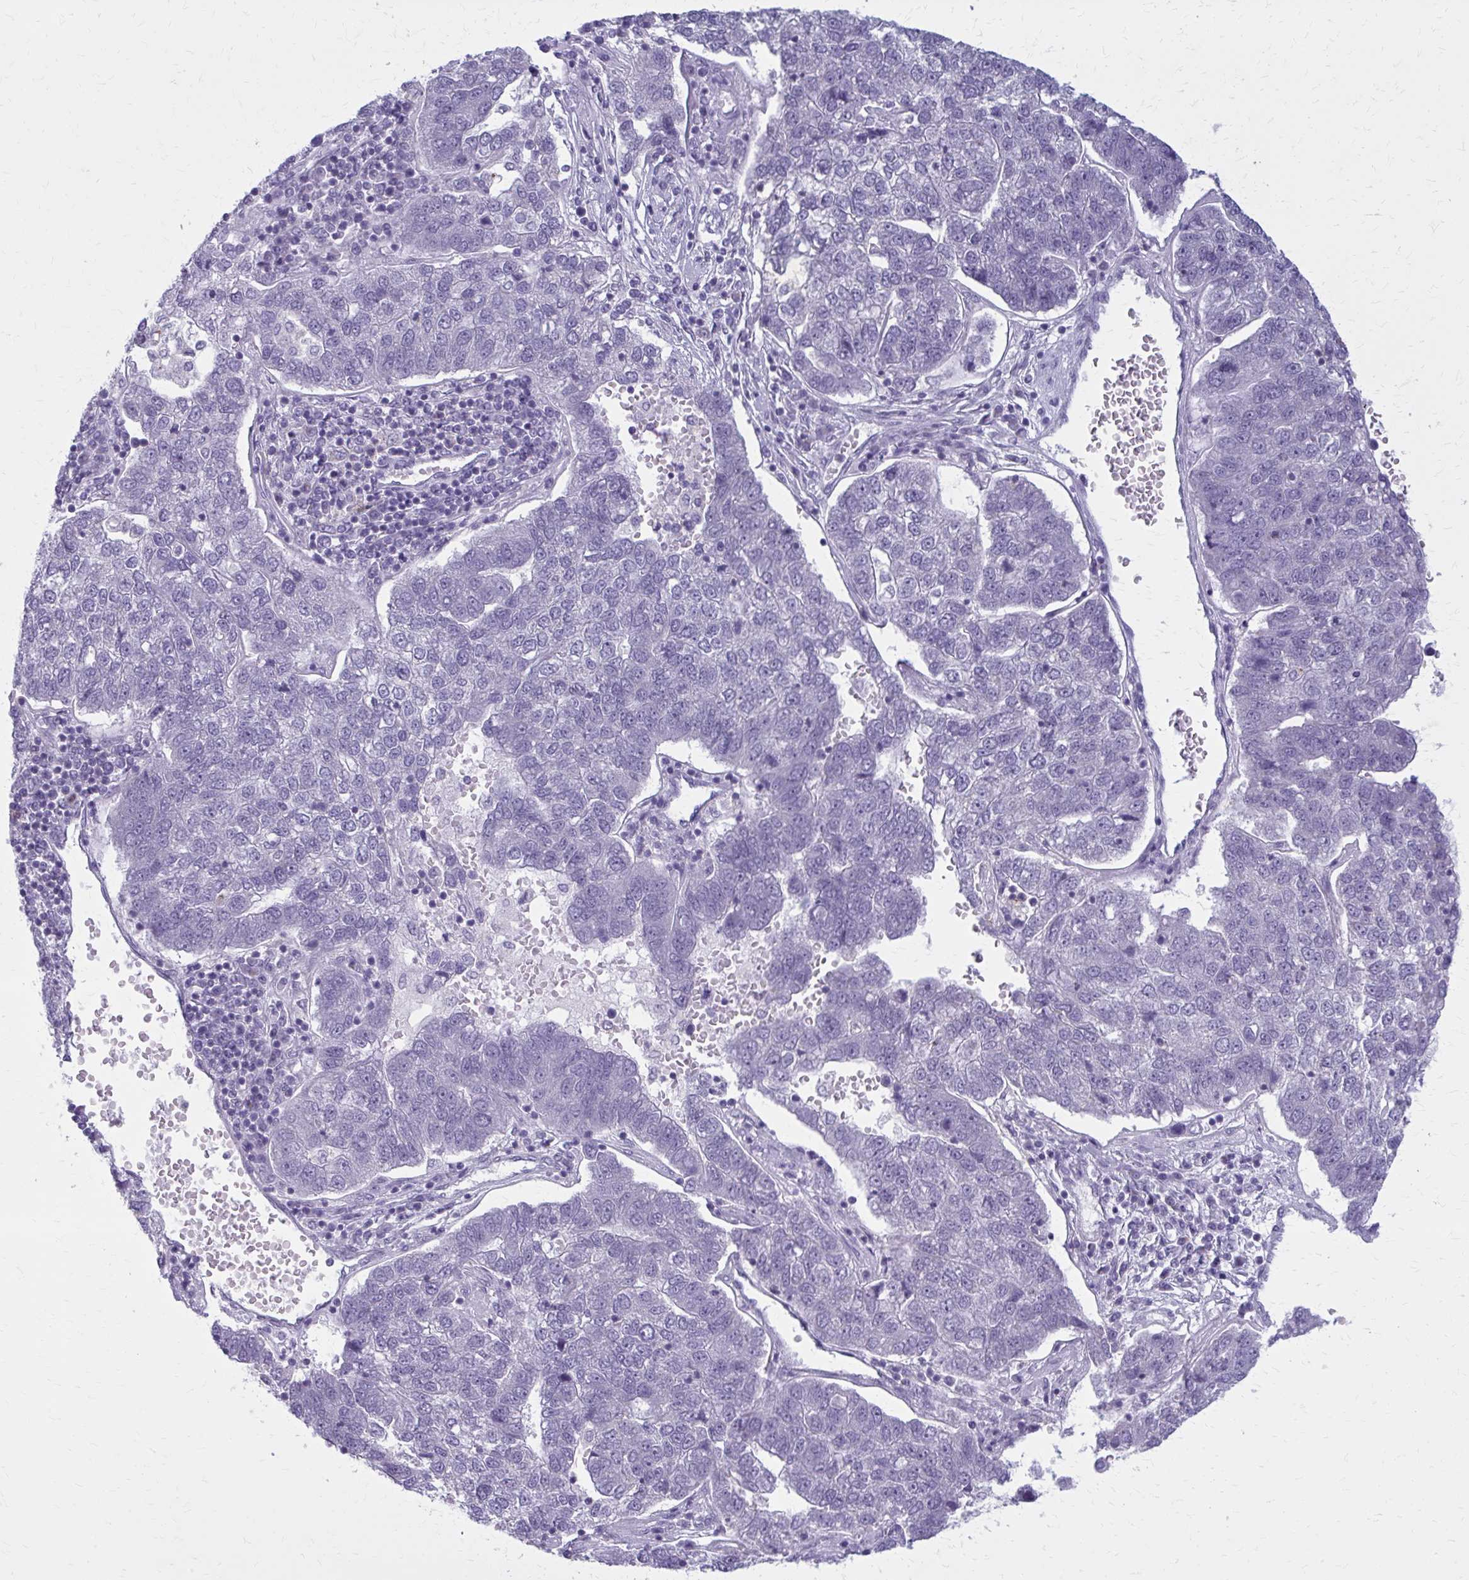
{"staining": {"intensity": "negative", "quantity": "none", "location": "none"}, "tissue": "pancreatic cancer", "cell_type": "Tumor cells", "image_type": "cancer", "snomed": [{"axis": "morphology", "description": "Adenocarcinoma, NOS"}, {"axis": "topography", "description": "Pancreas"}], "caption": "High magnification brightfield microscopy of adenocarcinoma (pancreatic) stained with DAB (3,3'-diaminobenzidine) (brown) and counterstained with hematoxylin (blue): tumor cells show no significant staining.", "gene": "CARD9", "patient": {"sex": "female", "age": 61}}